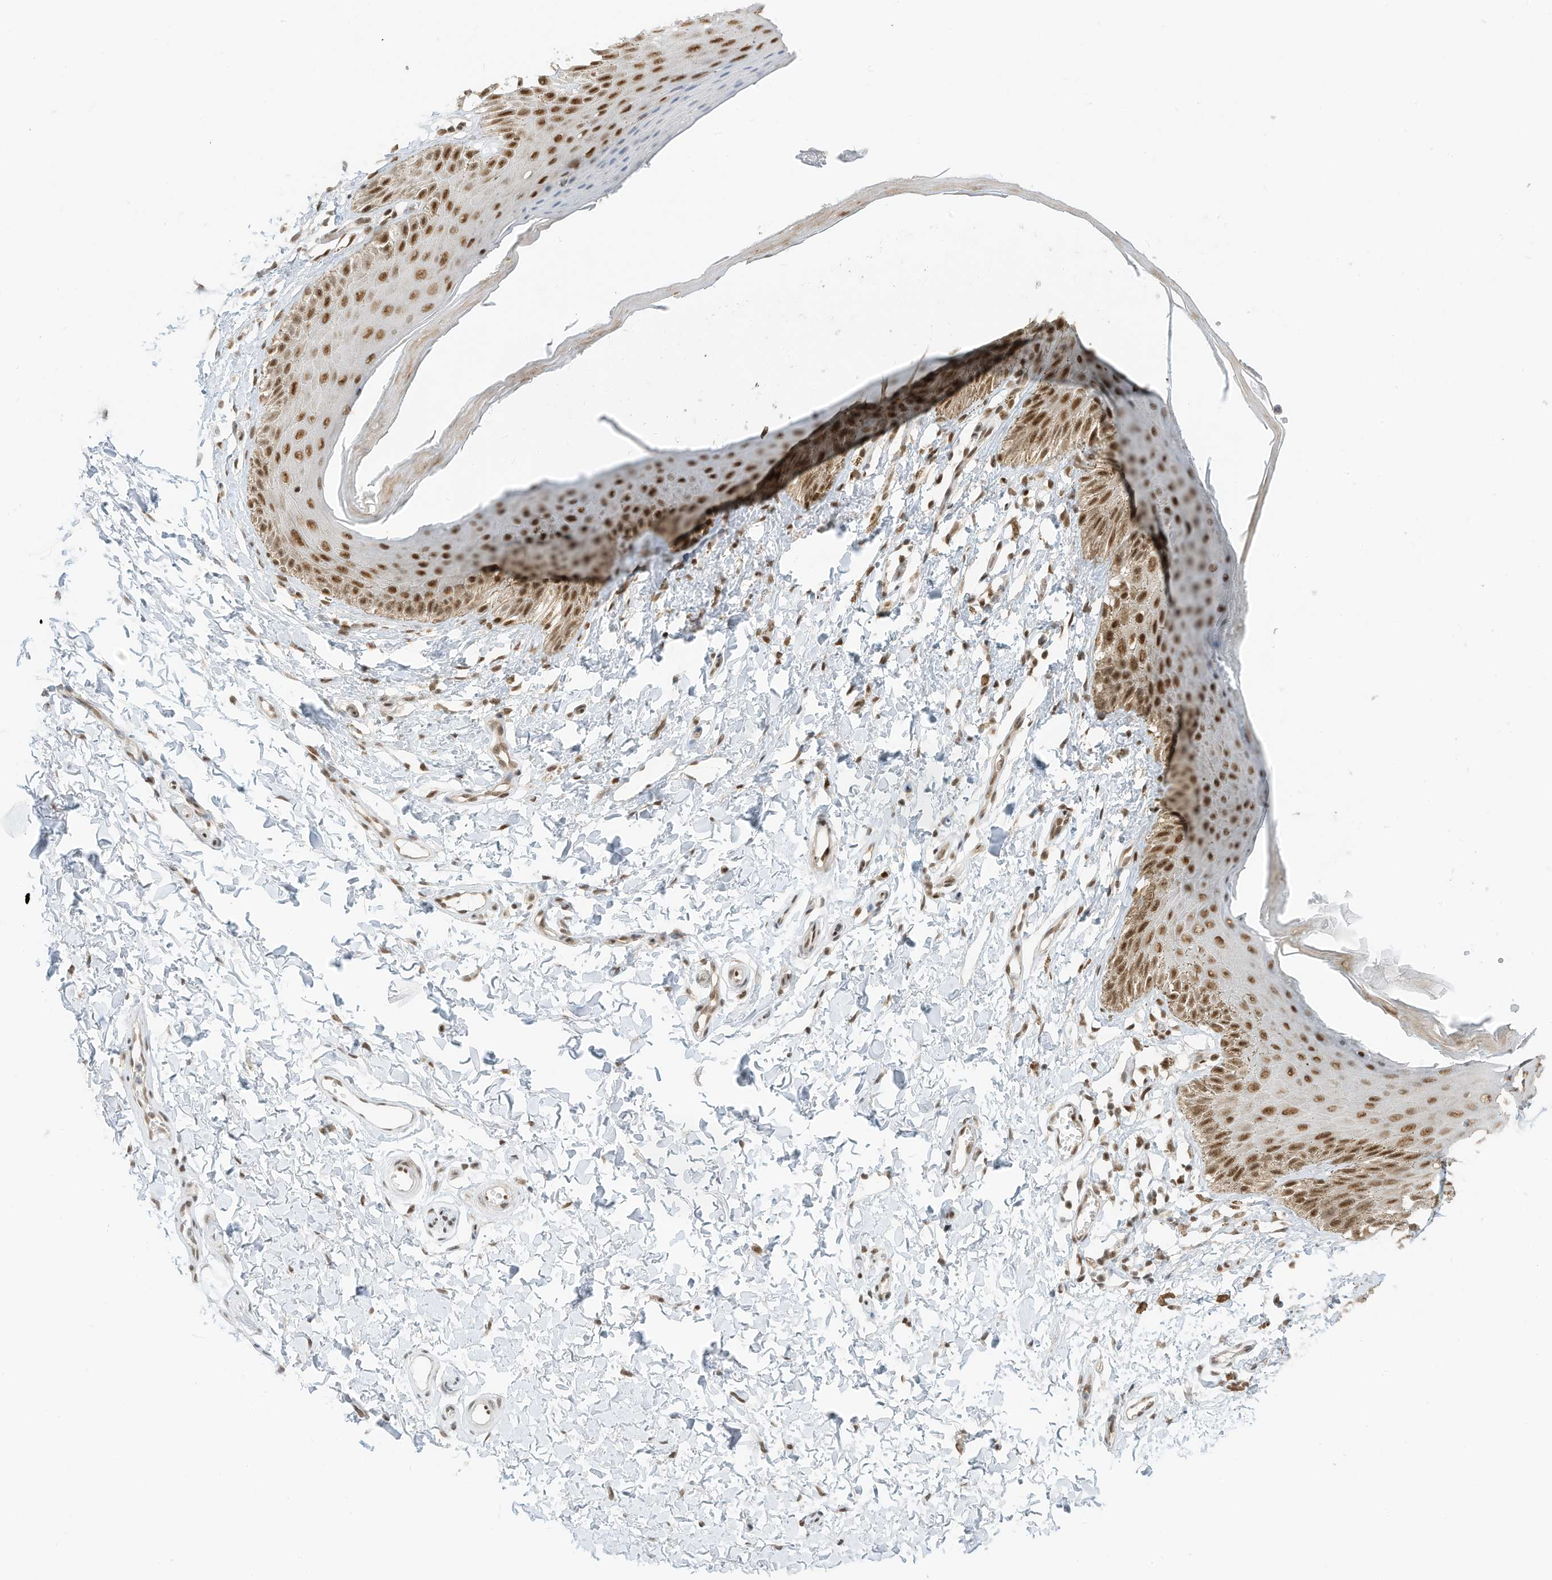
{"staining": {"intensity": "strong", "quantity": "25%-75%", "location": "nuclear"}, "tissue": "skin", "cell_type": "Epidermal cells", "image_type": "normal", "snomed": [{"axis": "morphology", "description": "Normal tissue, NOS"}, {"axis": "topography", "description": "Anal"}], "caption": "Immunohistochemistry (IHC) image of benign skin: skin stained using immunohistochemistry exhibits high levels of strong protein expression localized specifically in the nuclear of epidermal cells, appearing as a nuclear brown color.", "gene": "AURKAIP1", "patient": {"sex": "male", "age": 44}}